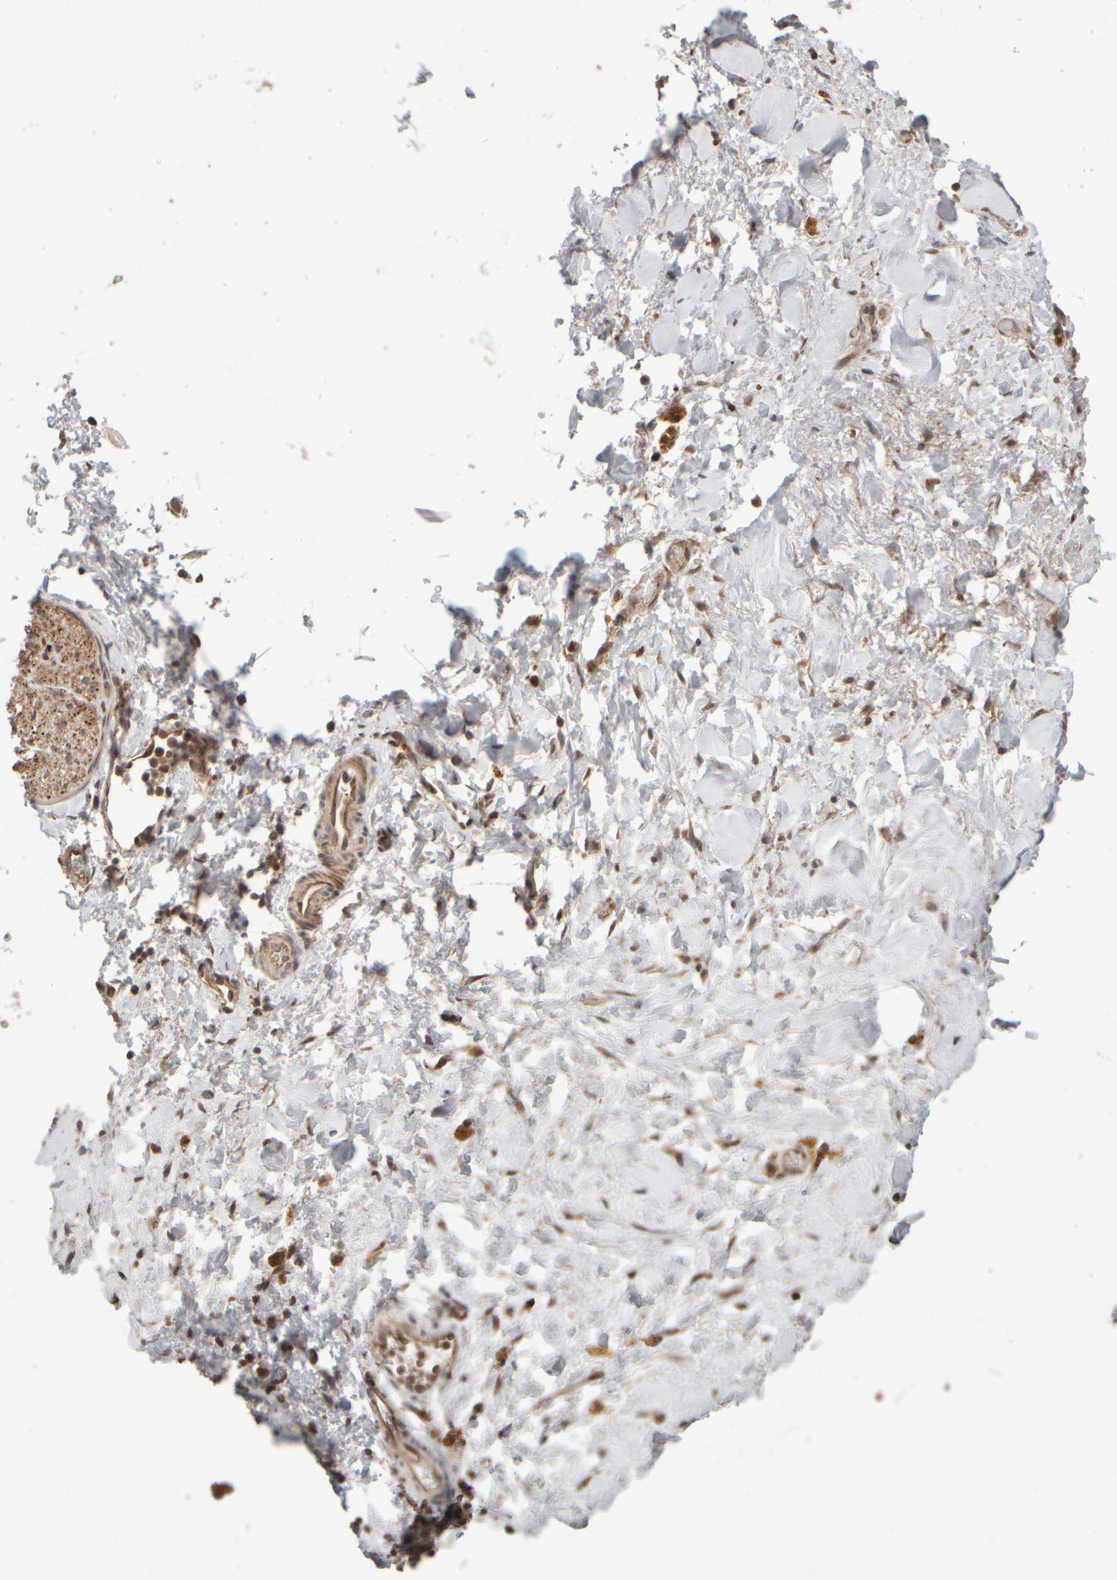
{"staining": {"intensity": "weak", "quantity": "25%-75%", "location": "cytoplasmic/membranous"}, "tissue": "adipose tissue", "cell_type": "Adipocytes", "image_type": "normal", "snomed": [{"axis": "morphology", "description": "Normal tissue, NOS"}, {"axis": "topography", "description": "Kidney"}, {"axis": "topography", "description": "Peripheral nerve tissue"}], "caption": "A high-resolution image shows IHC staining of normal adipose tissue, which exhibits weak cytoplasmic/membranous expression in approximately 25%-75% of adipocytes.", "gene": "ABHD11", "patient": {"sex": "male", "age": 7}}